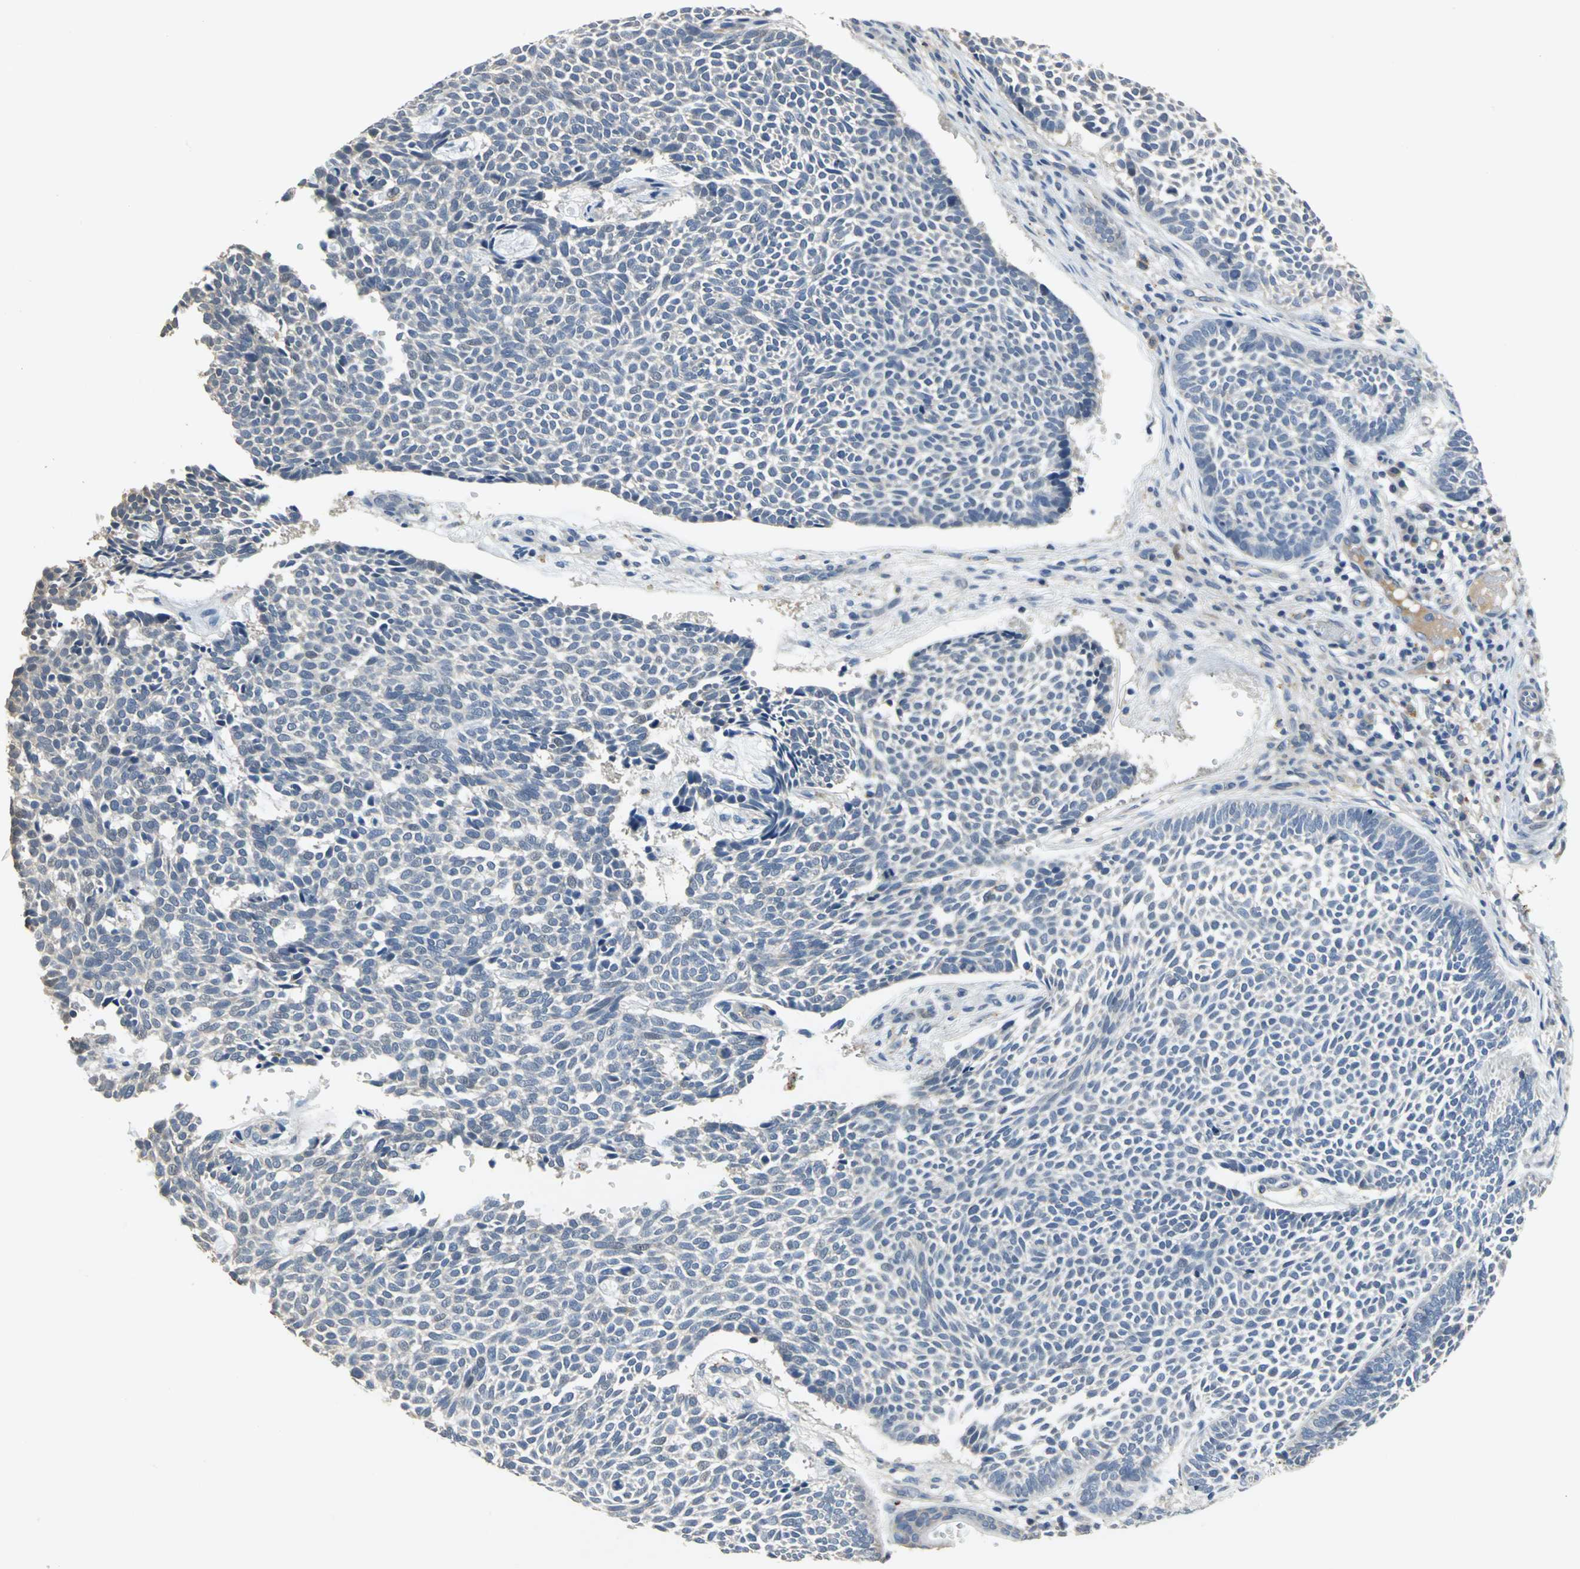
{"staining": {"intensity": "negative", "quantity": "none", "location": "none"}, "tissue": "skin cancer", "cell_type": "Tumor cells", "image_type": "cancer", "snomed": [{"axis": "morphology", "description": "Normal tissue, NOS"}, {"axis": "morphology", "description": "Basal cell carcinoma"}, {"axis": "topography", "description": "Skin"}], "caption": "Immunohistochemical staining of human skin basal cell carcinoma displays no significant positivity in tumor cells.", "gene": "IL17RB", "patient": {"sex": "male", "age": 87}}